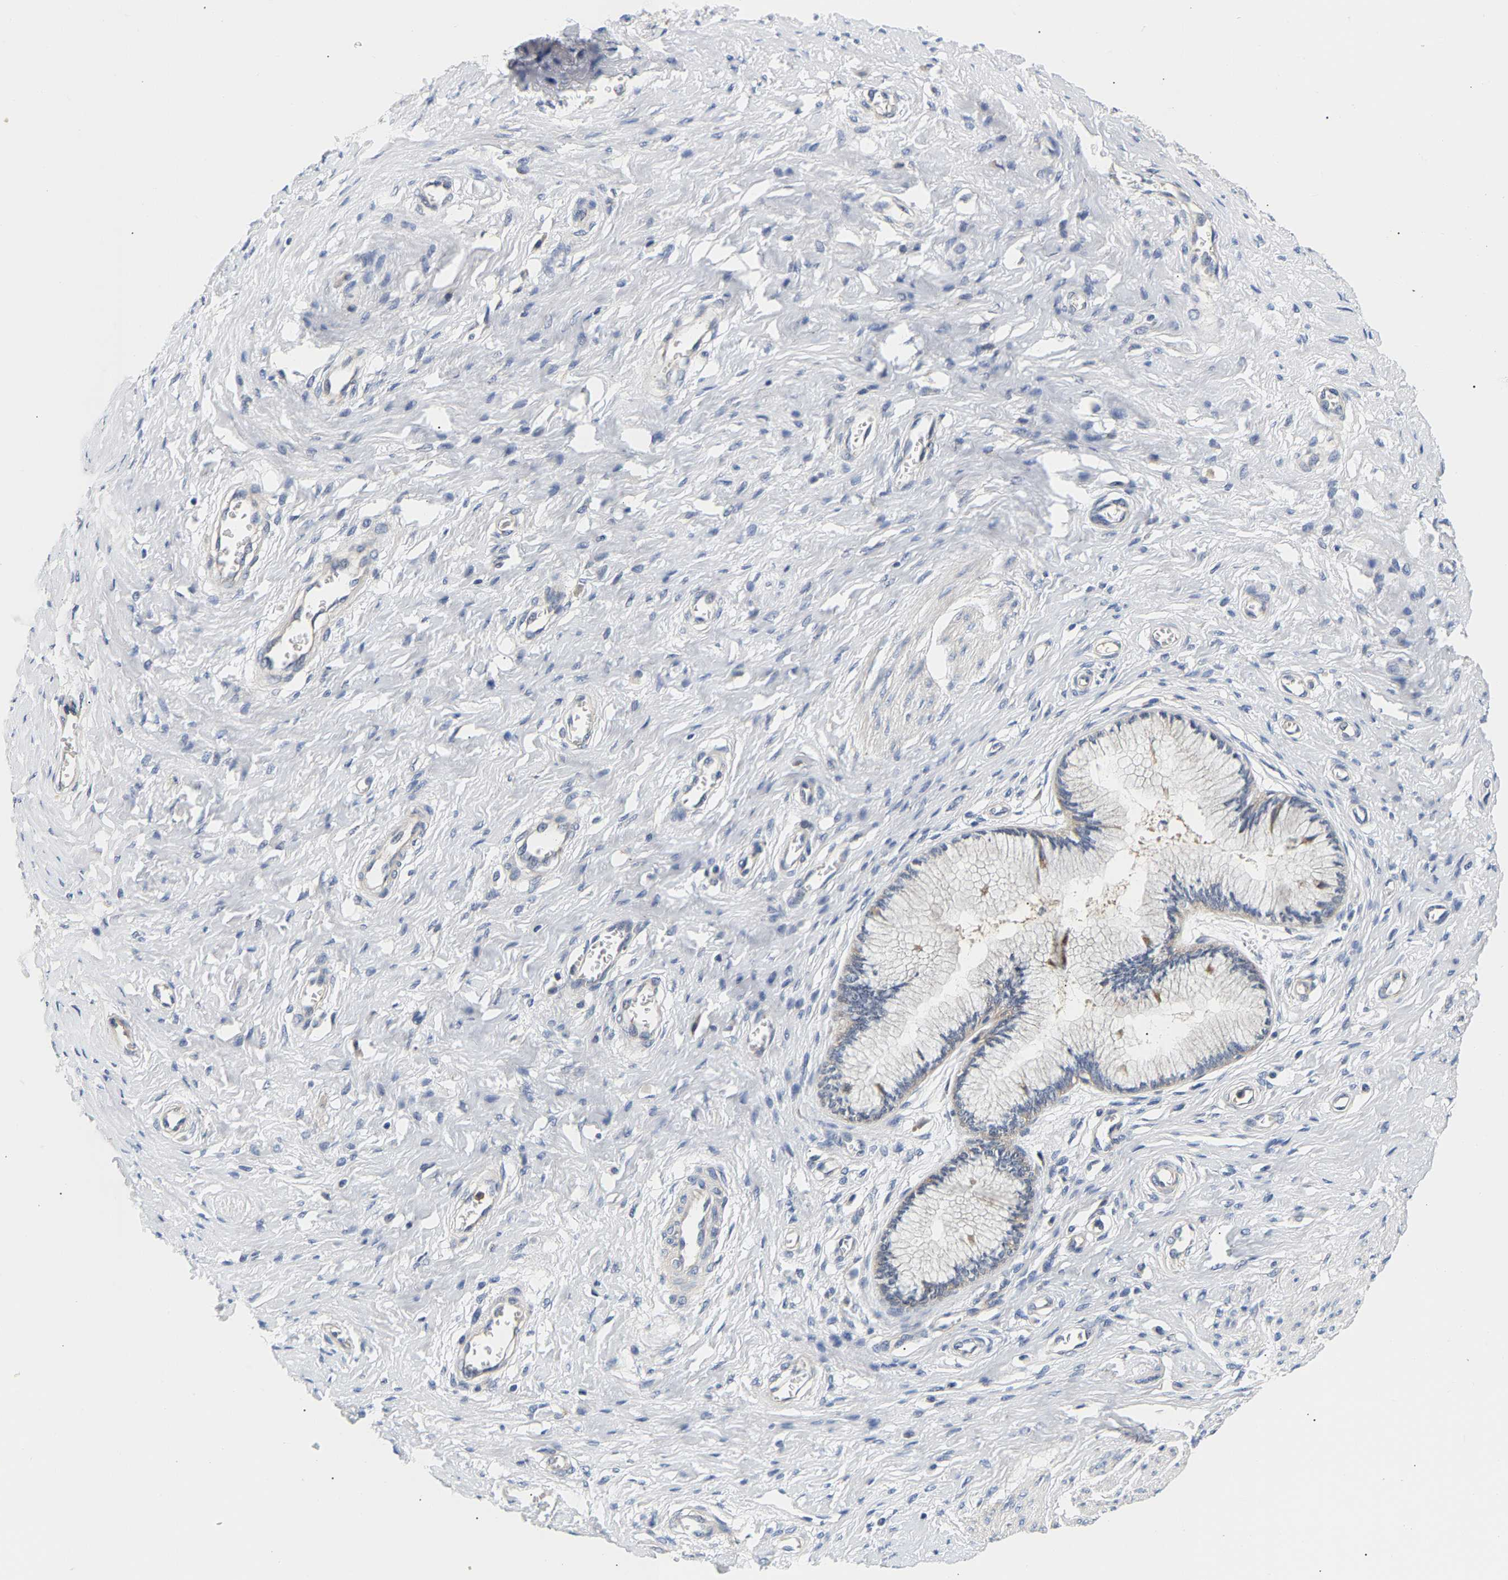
{"staining": {"intensity": "negative", "quantity": "none", "location": "none"}, "tissue": "cervix", "cell_type": "Glandular cells", "image_type": "normal", "snomed": [{"axis": "morphology", "description": "Normal tissue, NOS"}, {"axis": "topography", "description": "Cervix"}], "caption": "Protein analysis of unremarkable cervix displays no significant positivity in glandular cells. Nuclei are stained in blue.", "gene": "PPID", "patient": {"sex": "female", "age": 55}}